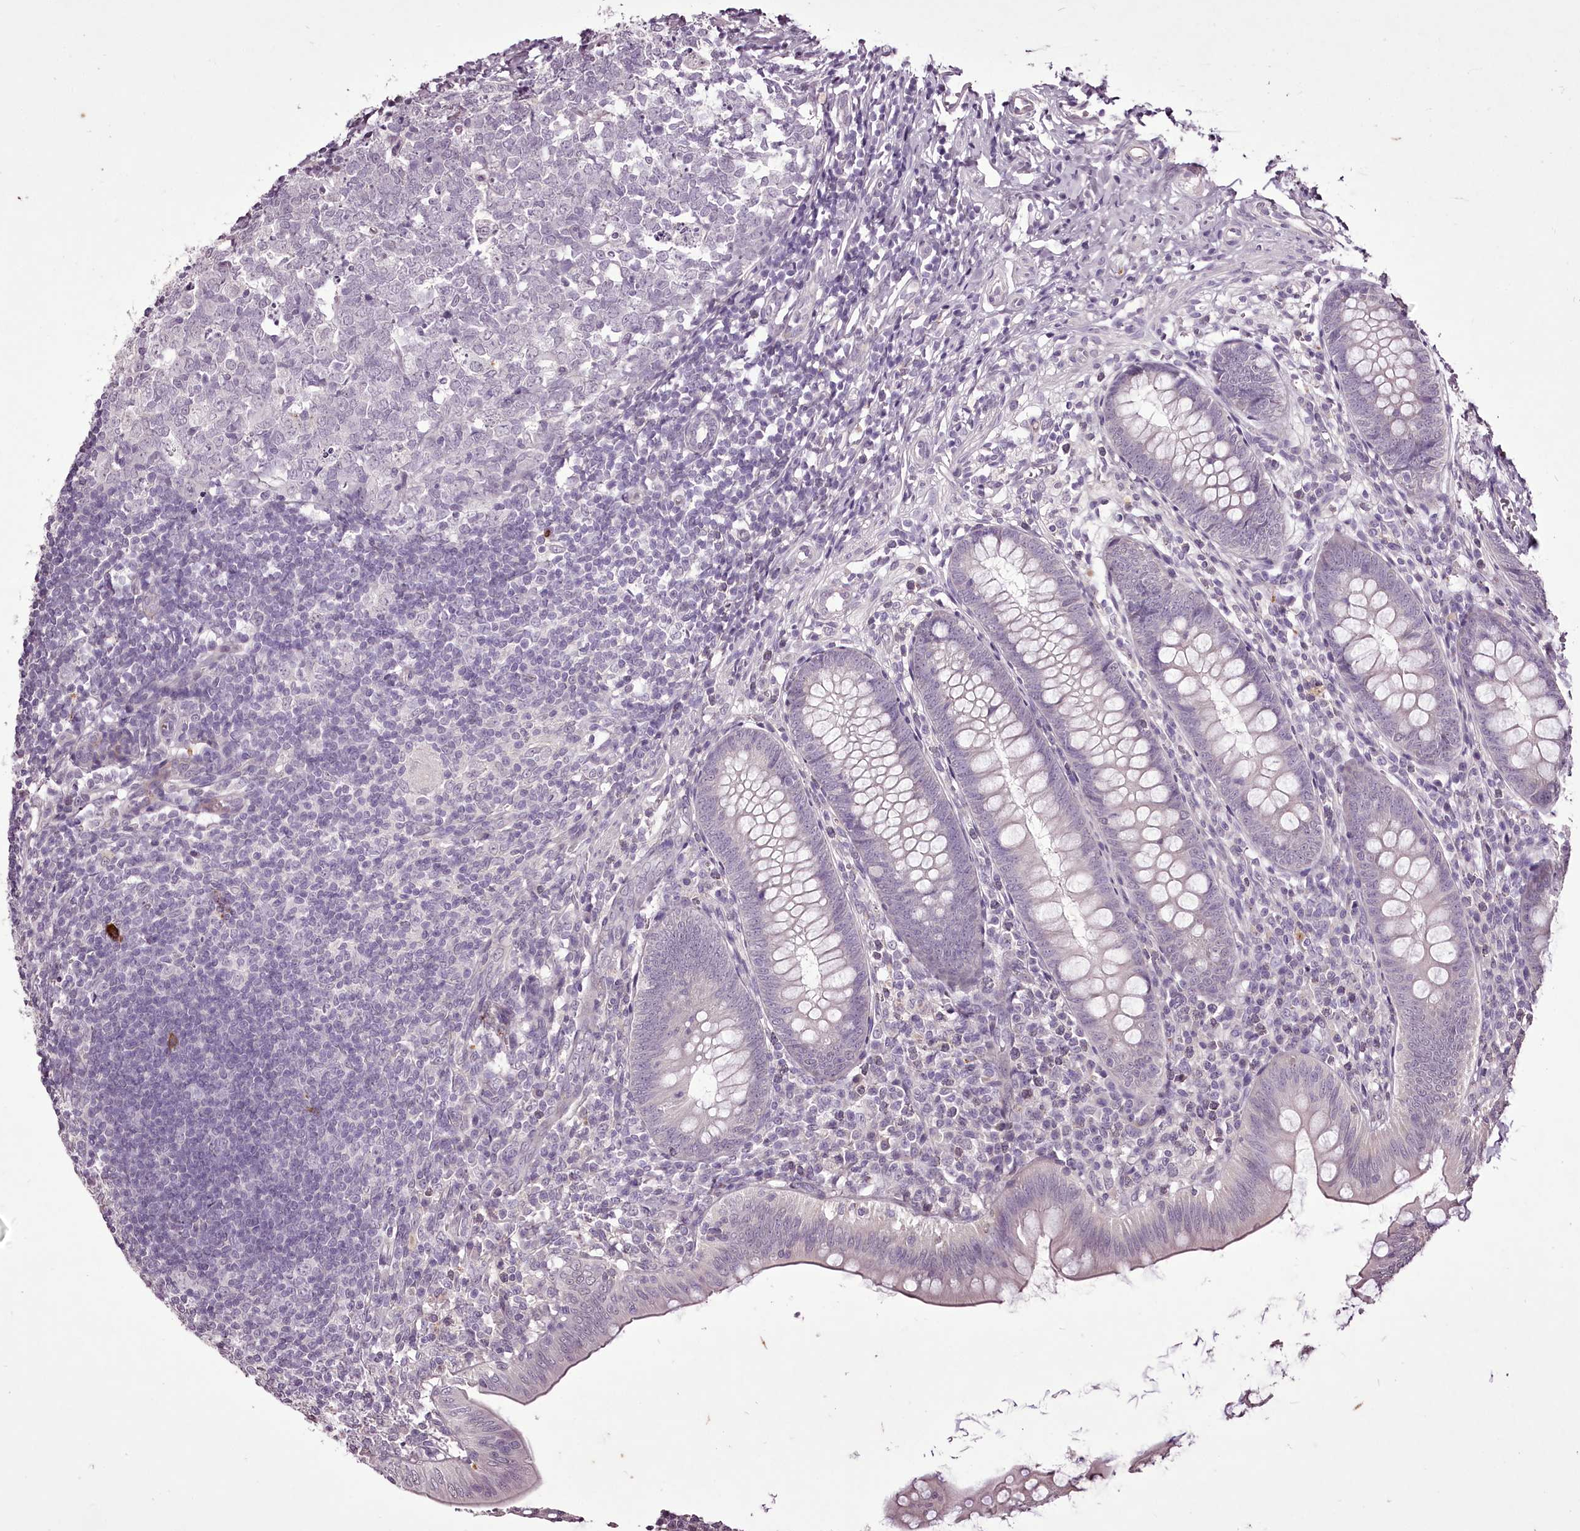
{"staining": {"intensity": "weak", "quantity": "<25%", "location": "cytoplasmic/membranous"}, "tissue": "appendix", "cell_type": "Glandular cells", "image_type": "normal", "snomed": [{"axis": "morphology", "description": "Normal tissue, NOS"}, {"axis": "topography", "description": "Appendix"}], "caption": "Immunohistochemistry image of normal human appendix stained for a protein (brown), which shows no staining in glandular cells. Nuclei are stained in blue.", "gene": "C1orf56", "patient": {"sex": "male", "age": 14}}